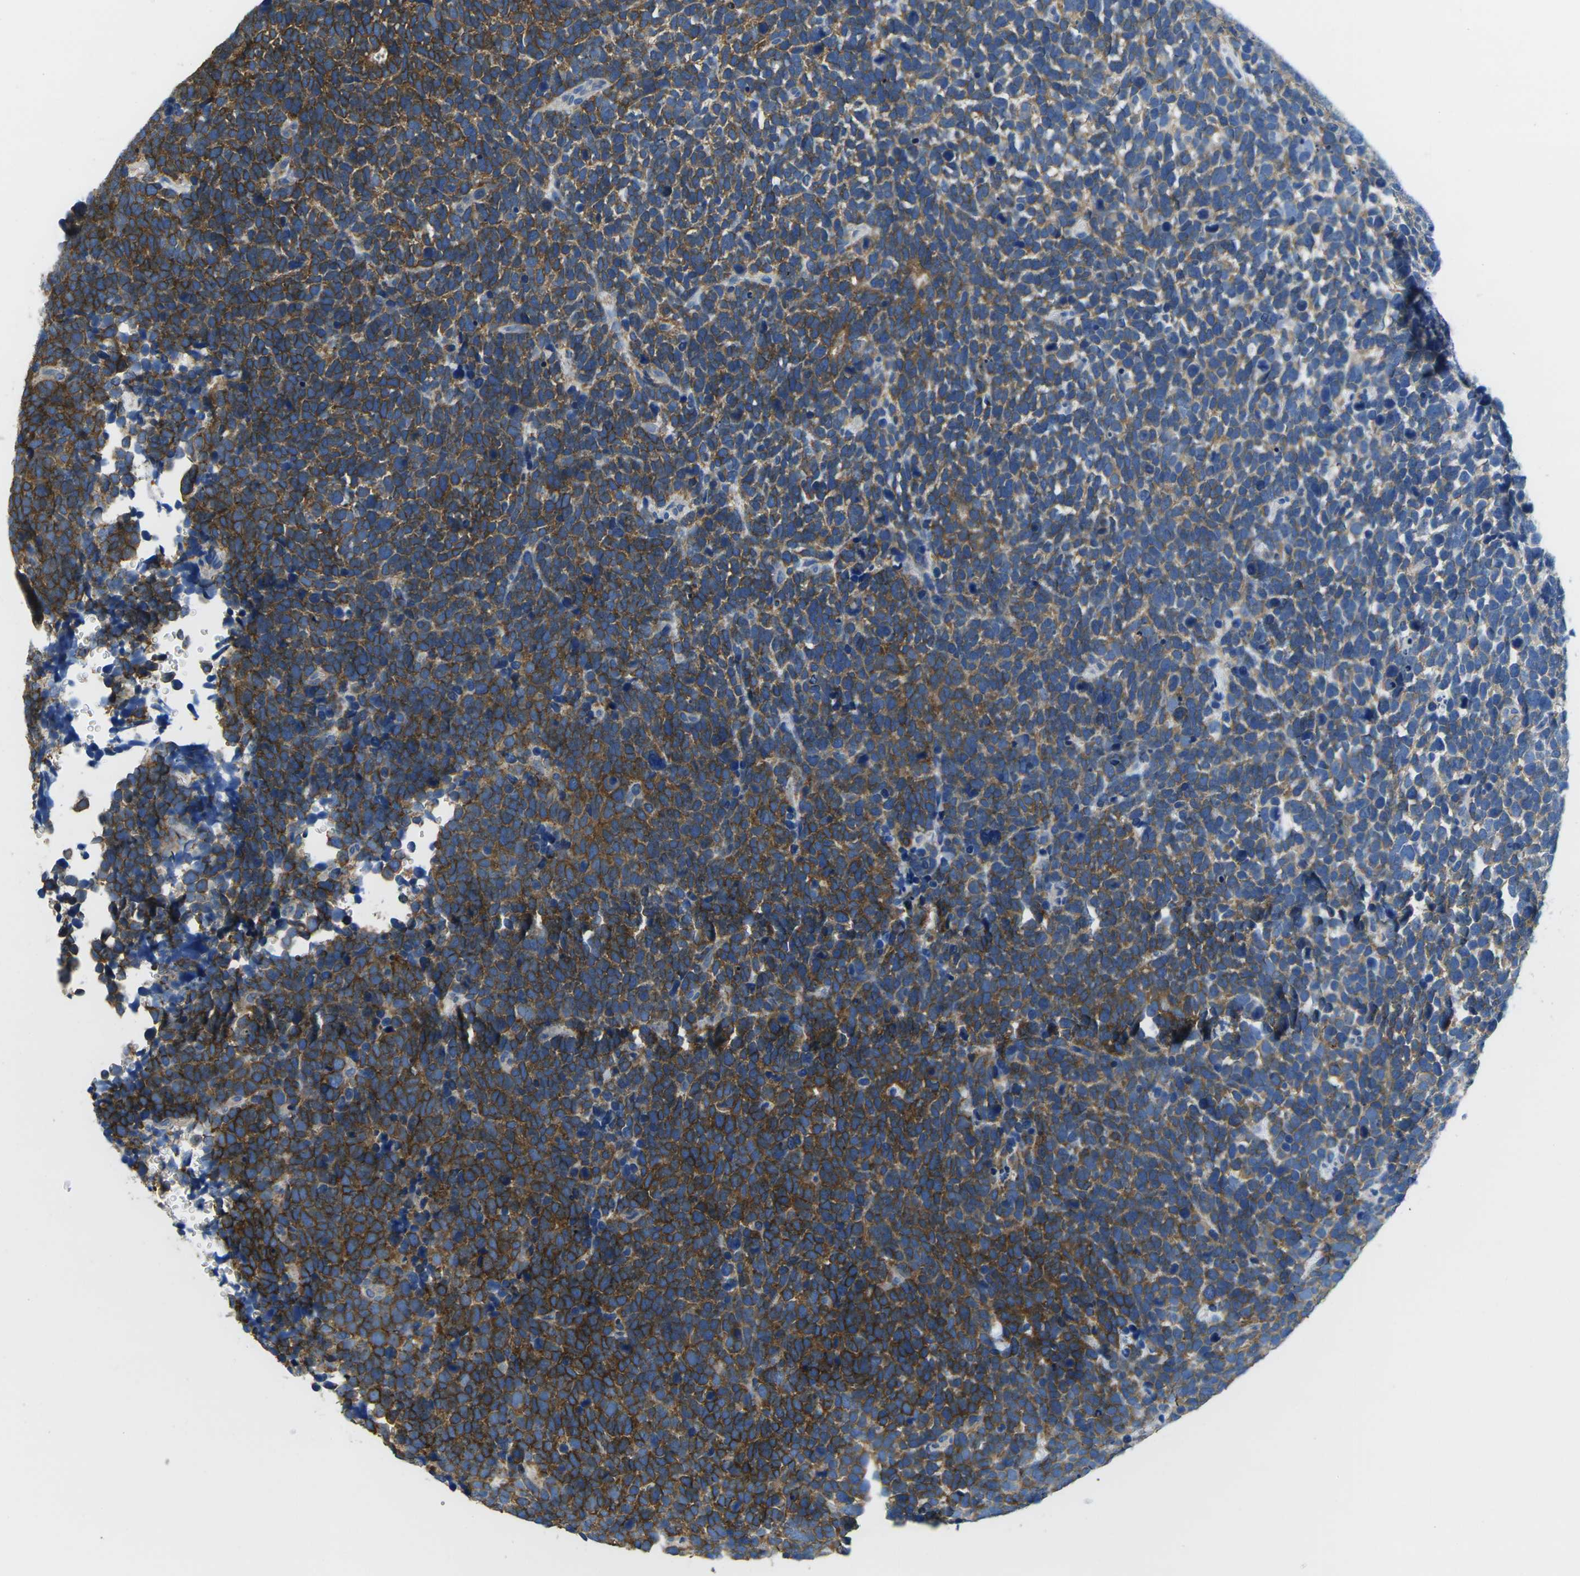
{"staining": {"intensity": "strong", "quantity": ">75%", "location": "cytoplasmic/membranous"}, "tissue": "urothelial cancer", "cell_type": "Tumor cells", "image_type": "cancer", "snomed": [{"axis": "morphology", "description": "Urothelial carcinoma, High grade"}, {"axis": "topography", "description": "Urinary bladder"}], "caption": "Strong cytoplasmic/membranous protein staining is seen in about >75% of tumor cells in urothelial cancer.", "gene": "DLG1", "patient": {"sex": "female", "age": 82}}